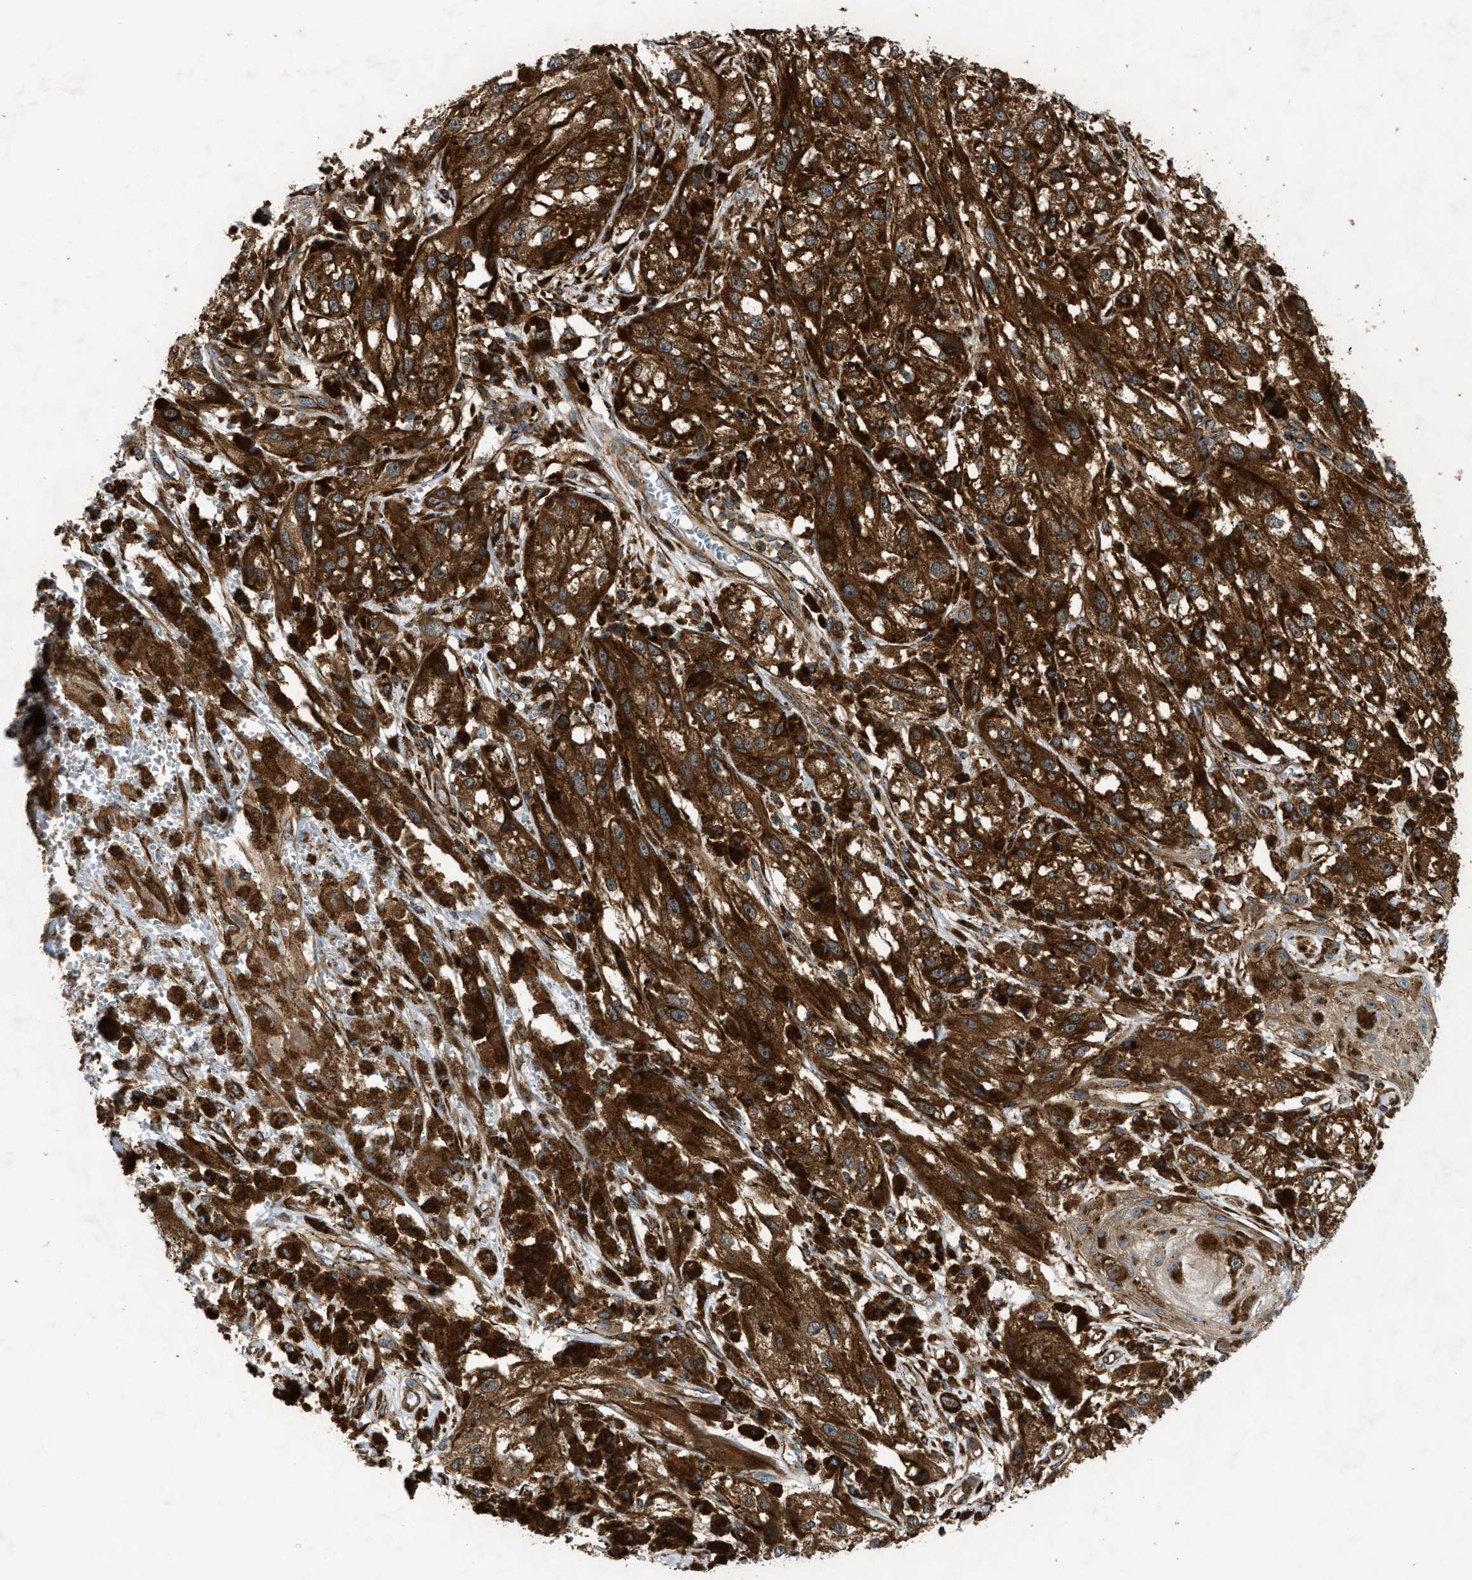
{"staining": {"intensity": "moderate", "quantity": ">75%", "location": "cytoplasmic/membranous"}, "tissue": "melanoma", "cell_type": "Tumor cells", "image_type": "cancer", "snomed": [{"axis": "morphology", "description": "Malignant melanoma, NOS"}, {"axis": "topography", "description": "Skin"}], "caption": "Immunohistochemical staining of human melanoma reveals moderate cytoplasmic/membranous protein expression in approximately >75% of tumor cells.", "gene": "EGLN1", "patient": {"sex": "male", "age": 88}}